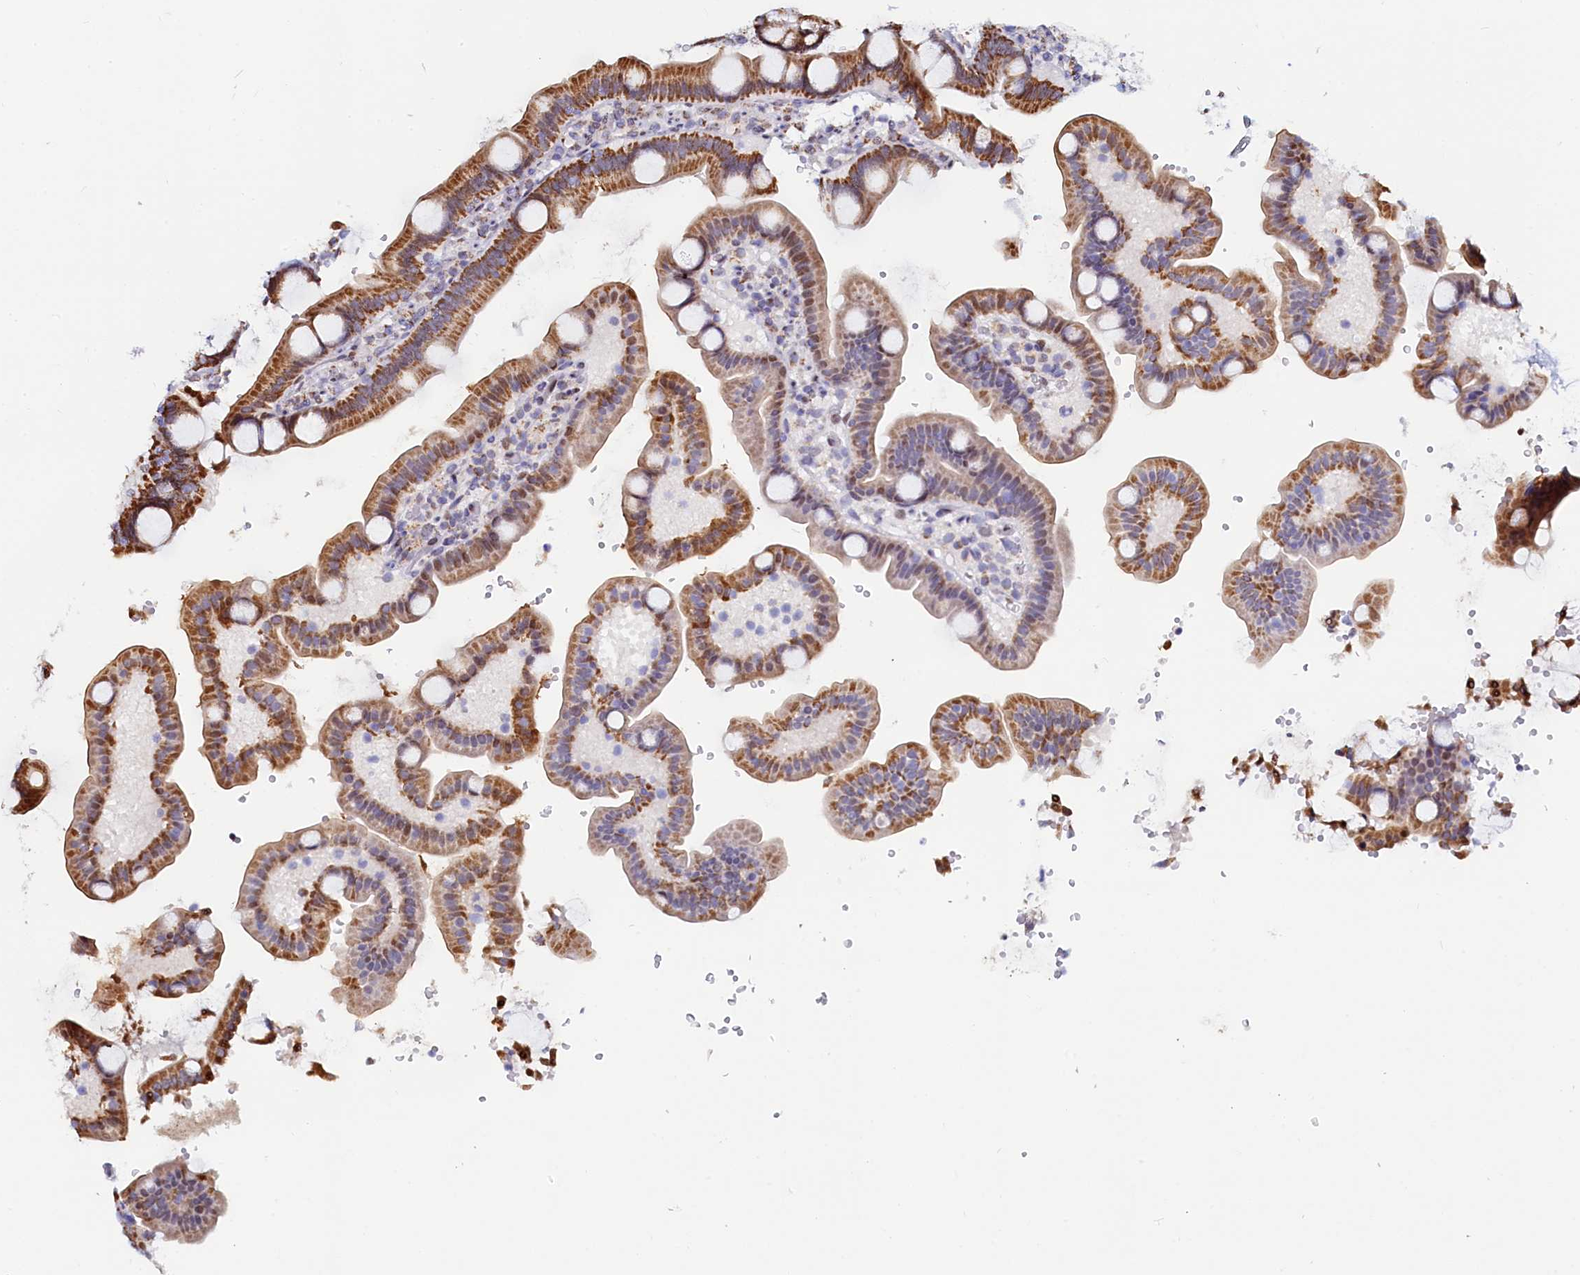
{"staining": {"intensity": "moderate", "quantity": ">75%", "location": "cytoplasmic/membranous"}, "tissue": "duodenum", "cell_type": "Glandular cells", "image_type": "normal", "snomed": [{"axis": "morphology", "description": "Normal tissue, NOS"}, {"axis": "topography", "description": "Duodenum"}], "caption": "Duodenum was stained to show a protein in brown. There is medium levels of moderate cytoplasmic/membranous expression in approximately >75% of glandular cells.", "gene": "HDGFL3", "patient": {"sex": "male", "age": 55}}